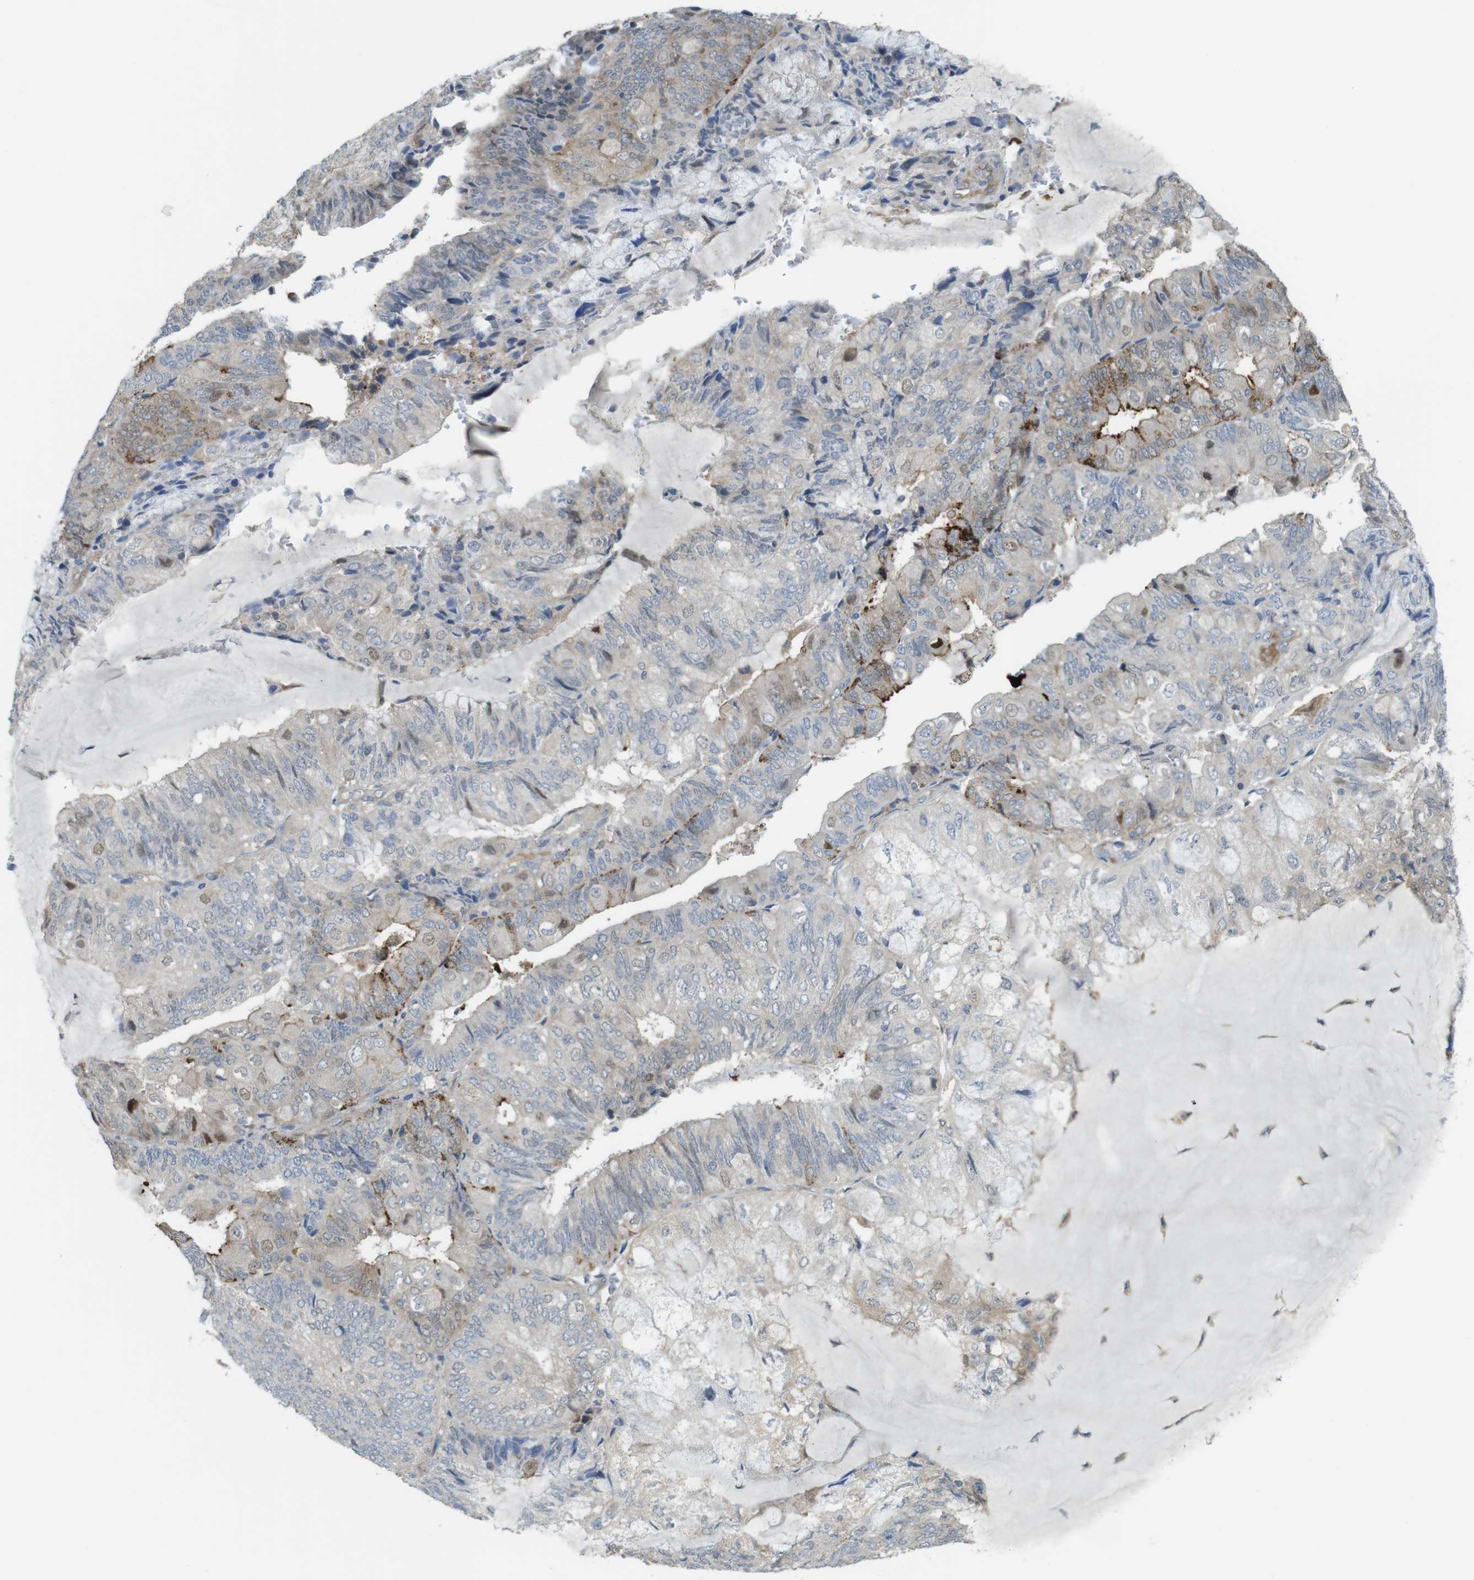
{"staining": {"intensity": "strong", "quantity": "<25%", "location": "cytoplasmic/membranous"}, "tissue": "endometrial cancer", "cell_type": "Tumor cells", "image_type": "cancer", "snomed": [{"axis": "morphology", "description": "Adenocarcinoma, NOS"}, {"axis": "topography", "description": "Endometrium"}], "caption": "Protein positivity by immunohistochemistry (IHC) exhibits strong cytoplasmic/membranous positivity in about <25% of tumor cells in adenocarcinoma (endometrial). Immunohistochemistry stains the protein in brown and the nuclei are stained blue.", "gene": "ABHD15", "patient": {"sex": "female", "age": 81}}